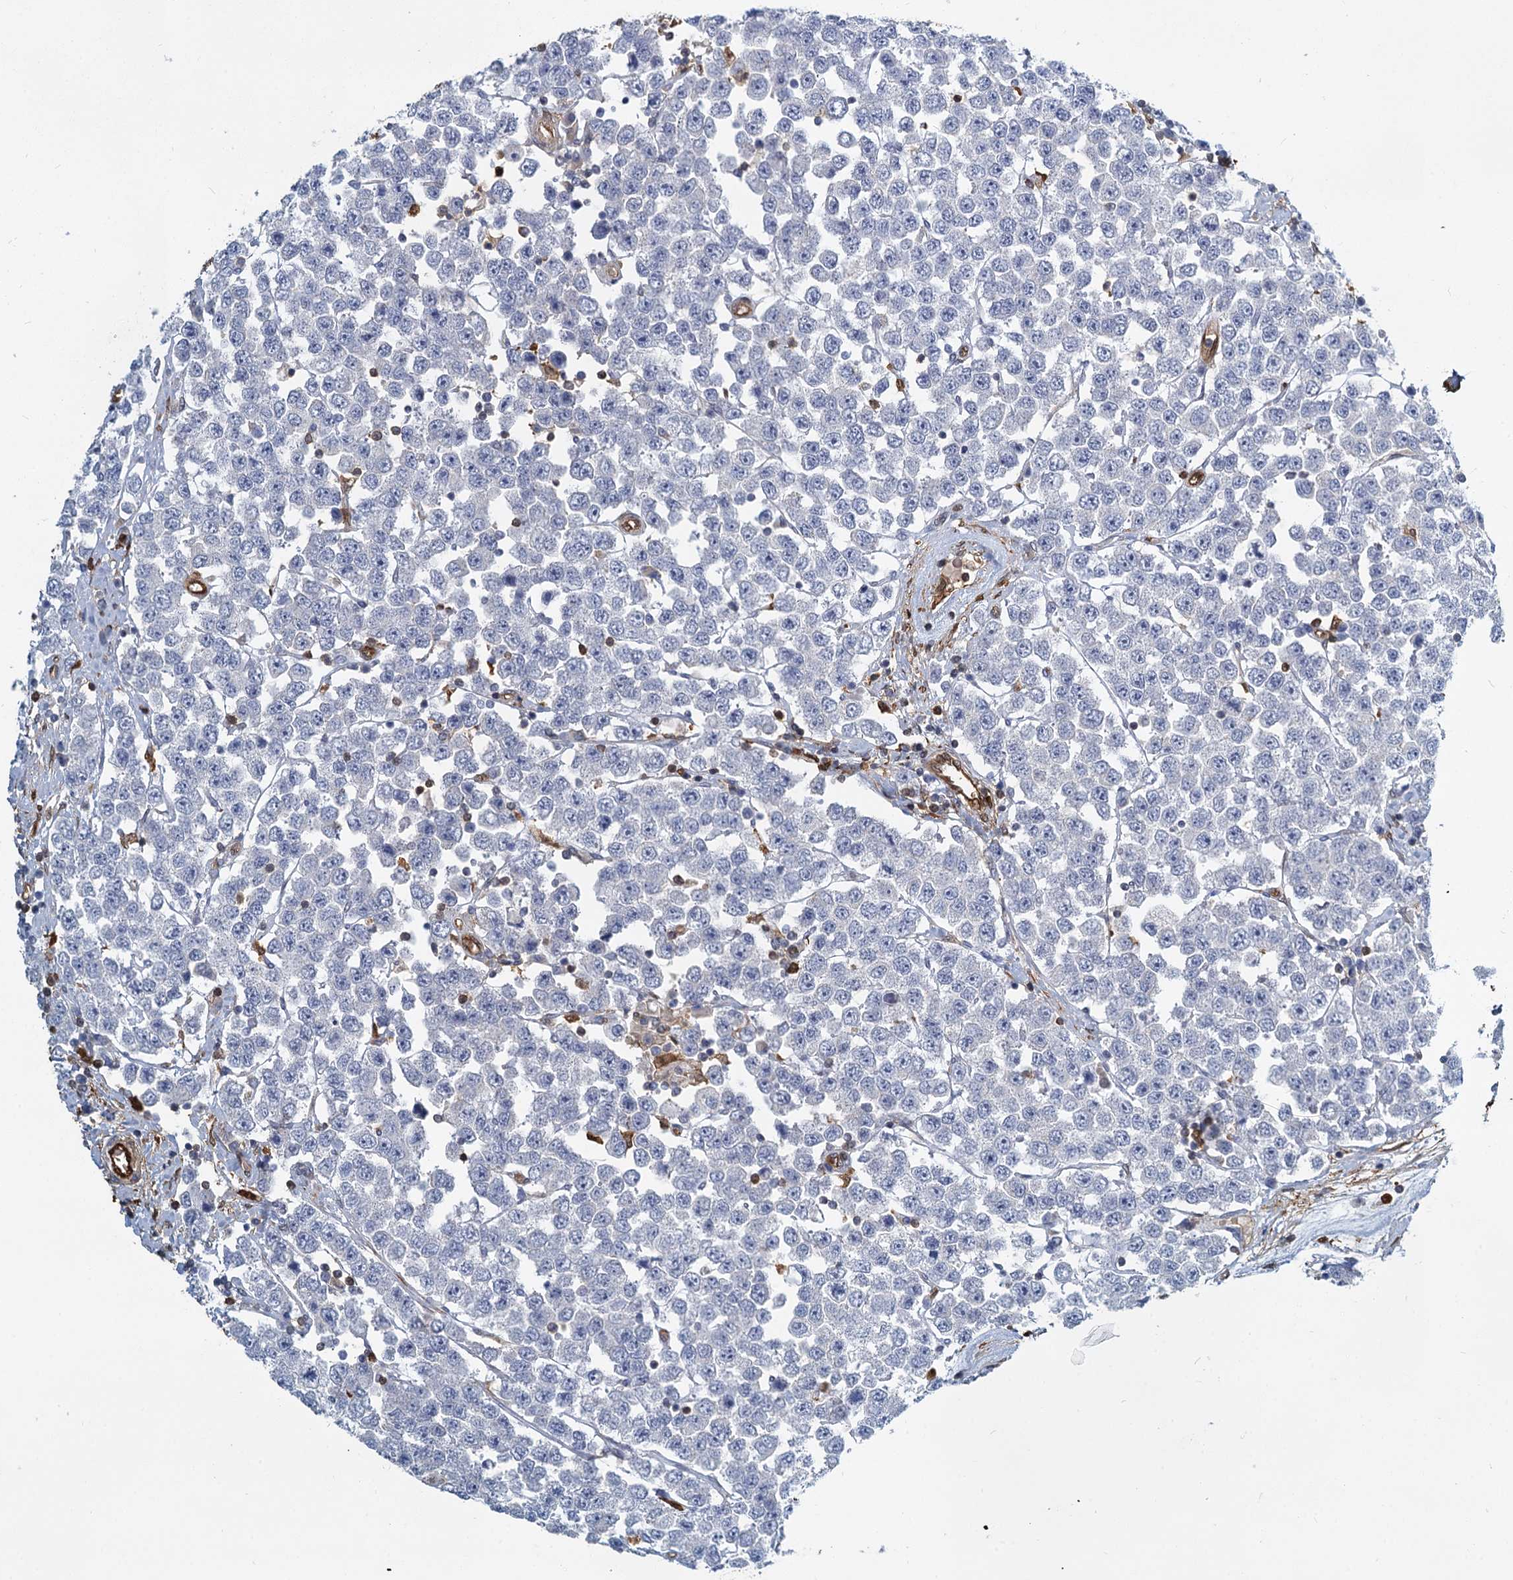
{"staining": {"intensity": "negative", "quantity": "none", "location": "none"}, "tissue": "testis cancer", "cell_type": "Tumor cells", "image_type": "cancer", "snomed": [{"axis": "morphology", "description": "Seminoma, NOS"}, {"axis": "topography", "description": "Testis"}], "caption": "Immunohistochemical staining of testis cancer (seminoma) demonstrates no significant positivity in tumor cells.", "gene": "S100A6", "patient": {"sex": "male", "age": 28}}